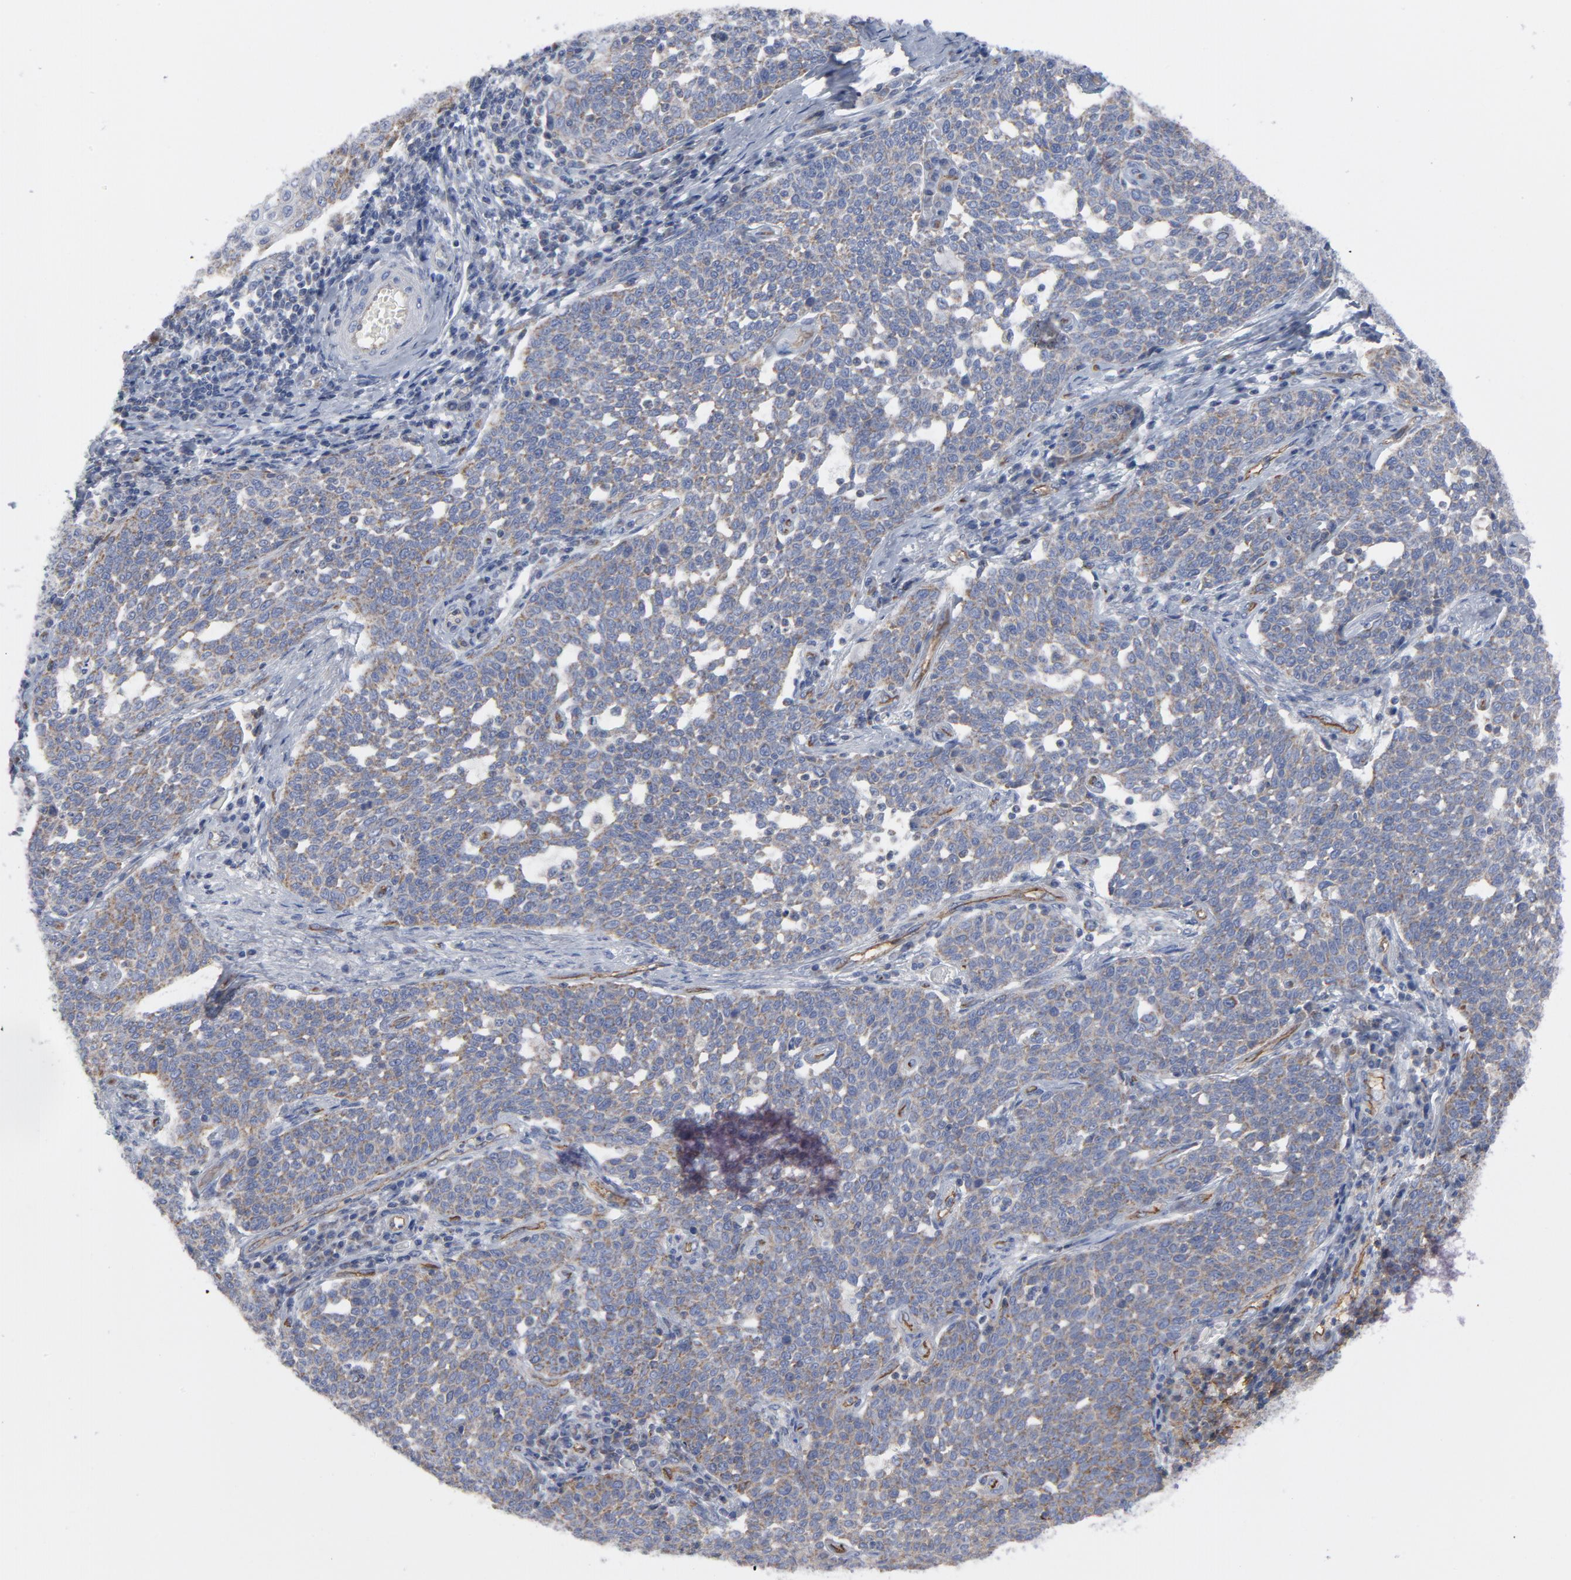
{"staining": {"intensity": "weak", "quantity": ">75%", "location": "cytoplasmic/membranous"}, "tissue": "cervical cancer", "cell_type": "Tumor cells", "image_type": "cancer", "snomed": [{"axis": "morphology", "description": "Squamous cell carcinoma, NOS"}, {"axis": "topography", "description": "Cervix"}], "caption": "This micrograph demonstrates immunohistochemistry (IHC) staining of cervical cancer (squamous cell carcinoma), with low weak cytoplasmic/membranous expression in approximately >75% of tumor cells.", "gene": "OXA1L", "patient": {"sex": "female", "age": 34}}